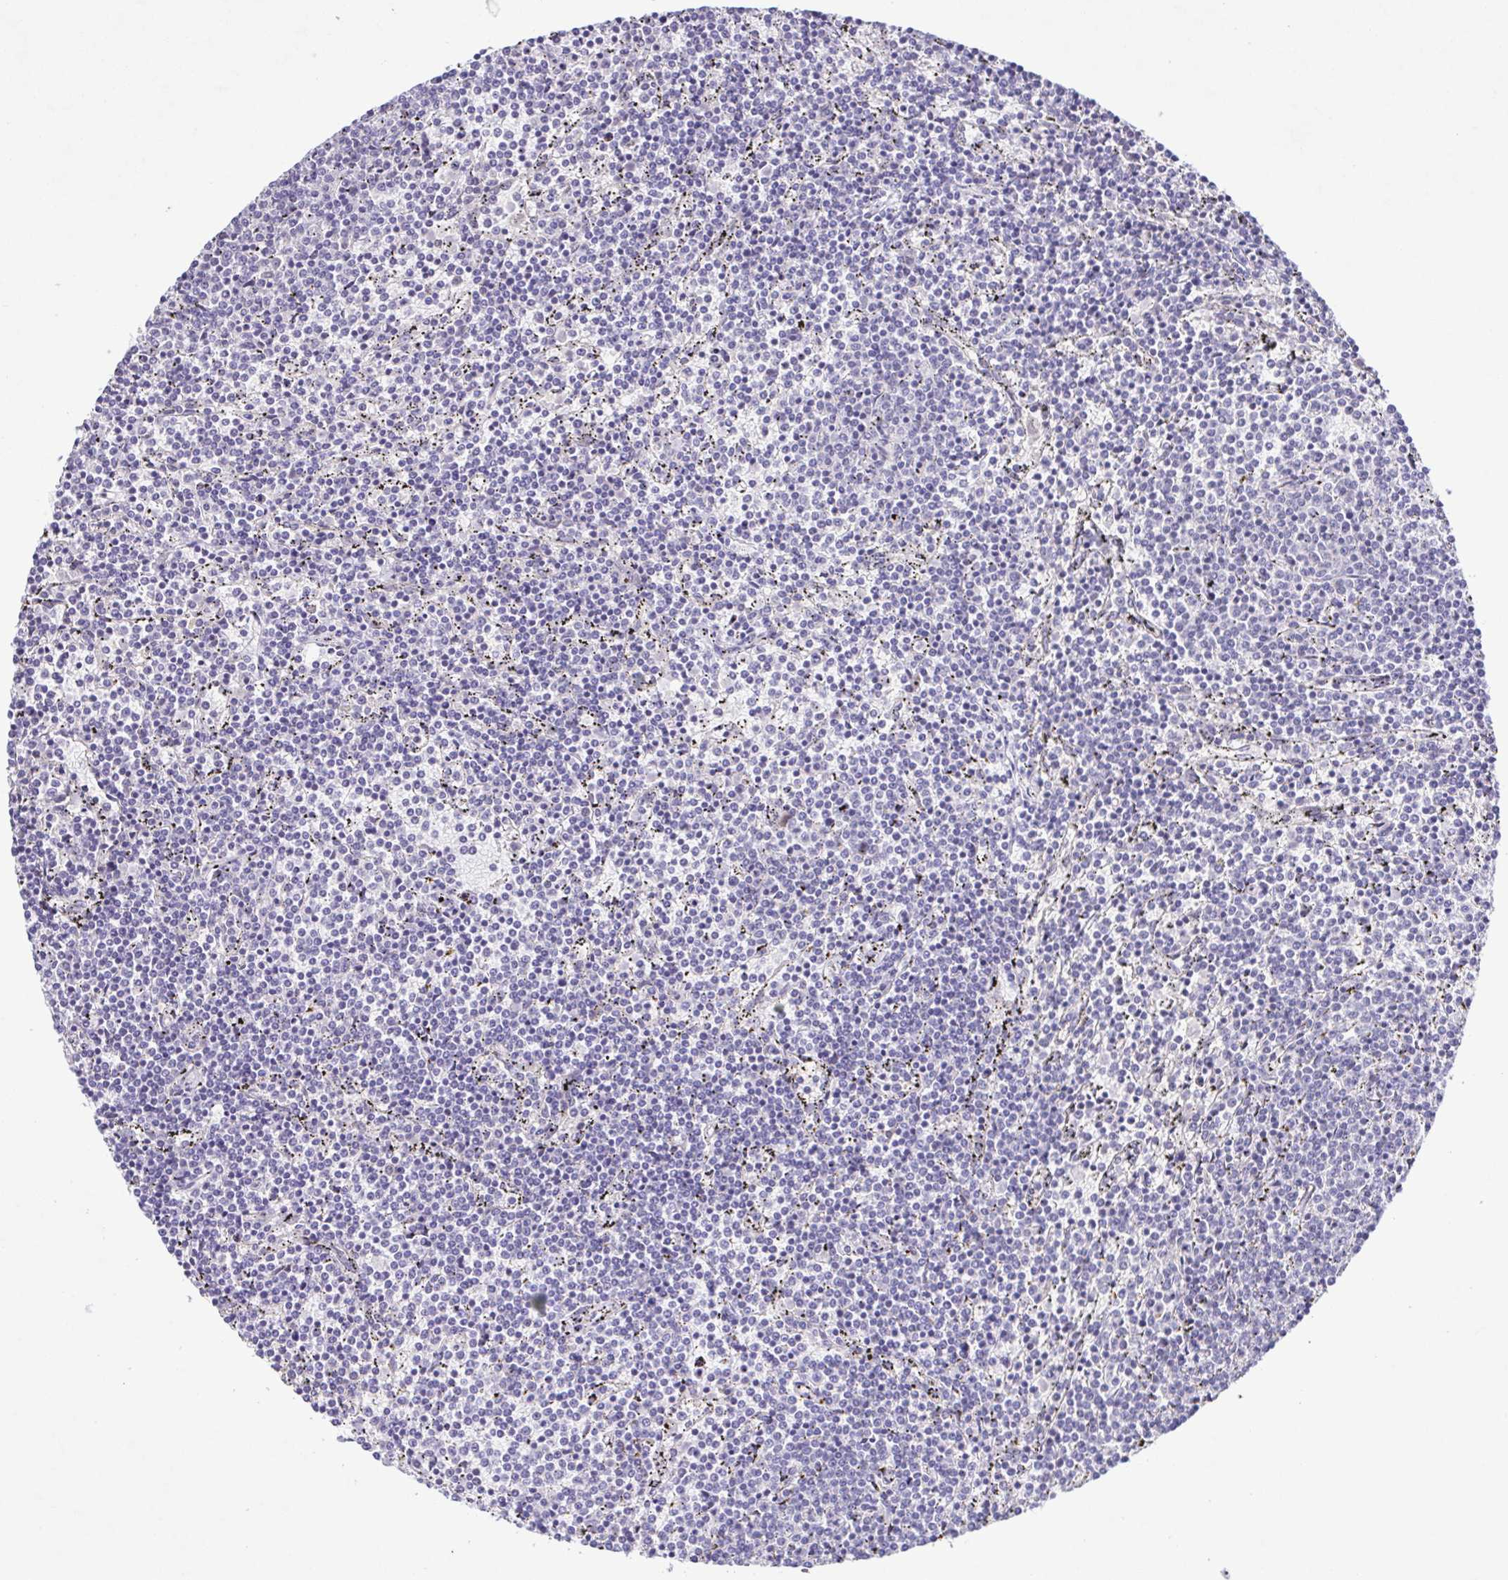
{"staining": {"intensity": "negative", "quantity": "none", "location": "none"}, "tissue": "lymphoma", "cell_type": "Tumor cells", "image_type": "cancer", "snomed": [{"axis": "morphology", "description": "Malignant lymphoma, non-Hodgkin's type, Low grade"}, {"axis": "topography", "description": "Spleen"}], "caption": "DAB (3,3'-diaminobenzidine) immunohistochemical staining of low-grade malignant lymphoma, non-Hodgkin's type shows no significant positivity in tumor cells.", "gene": "IL1RN", "patient": {"sex": "female", "age": 50}}